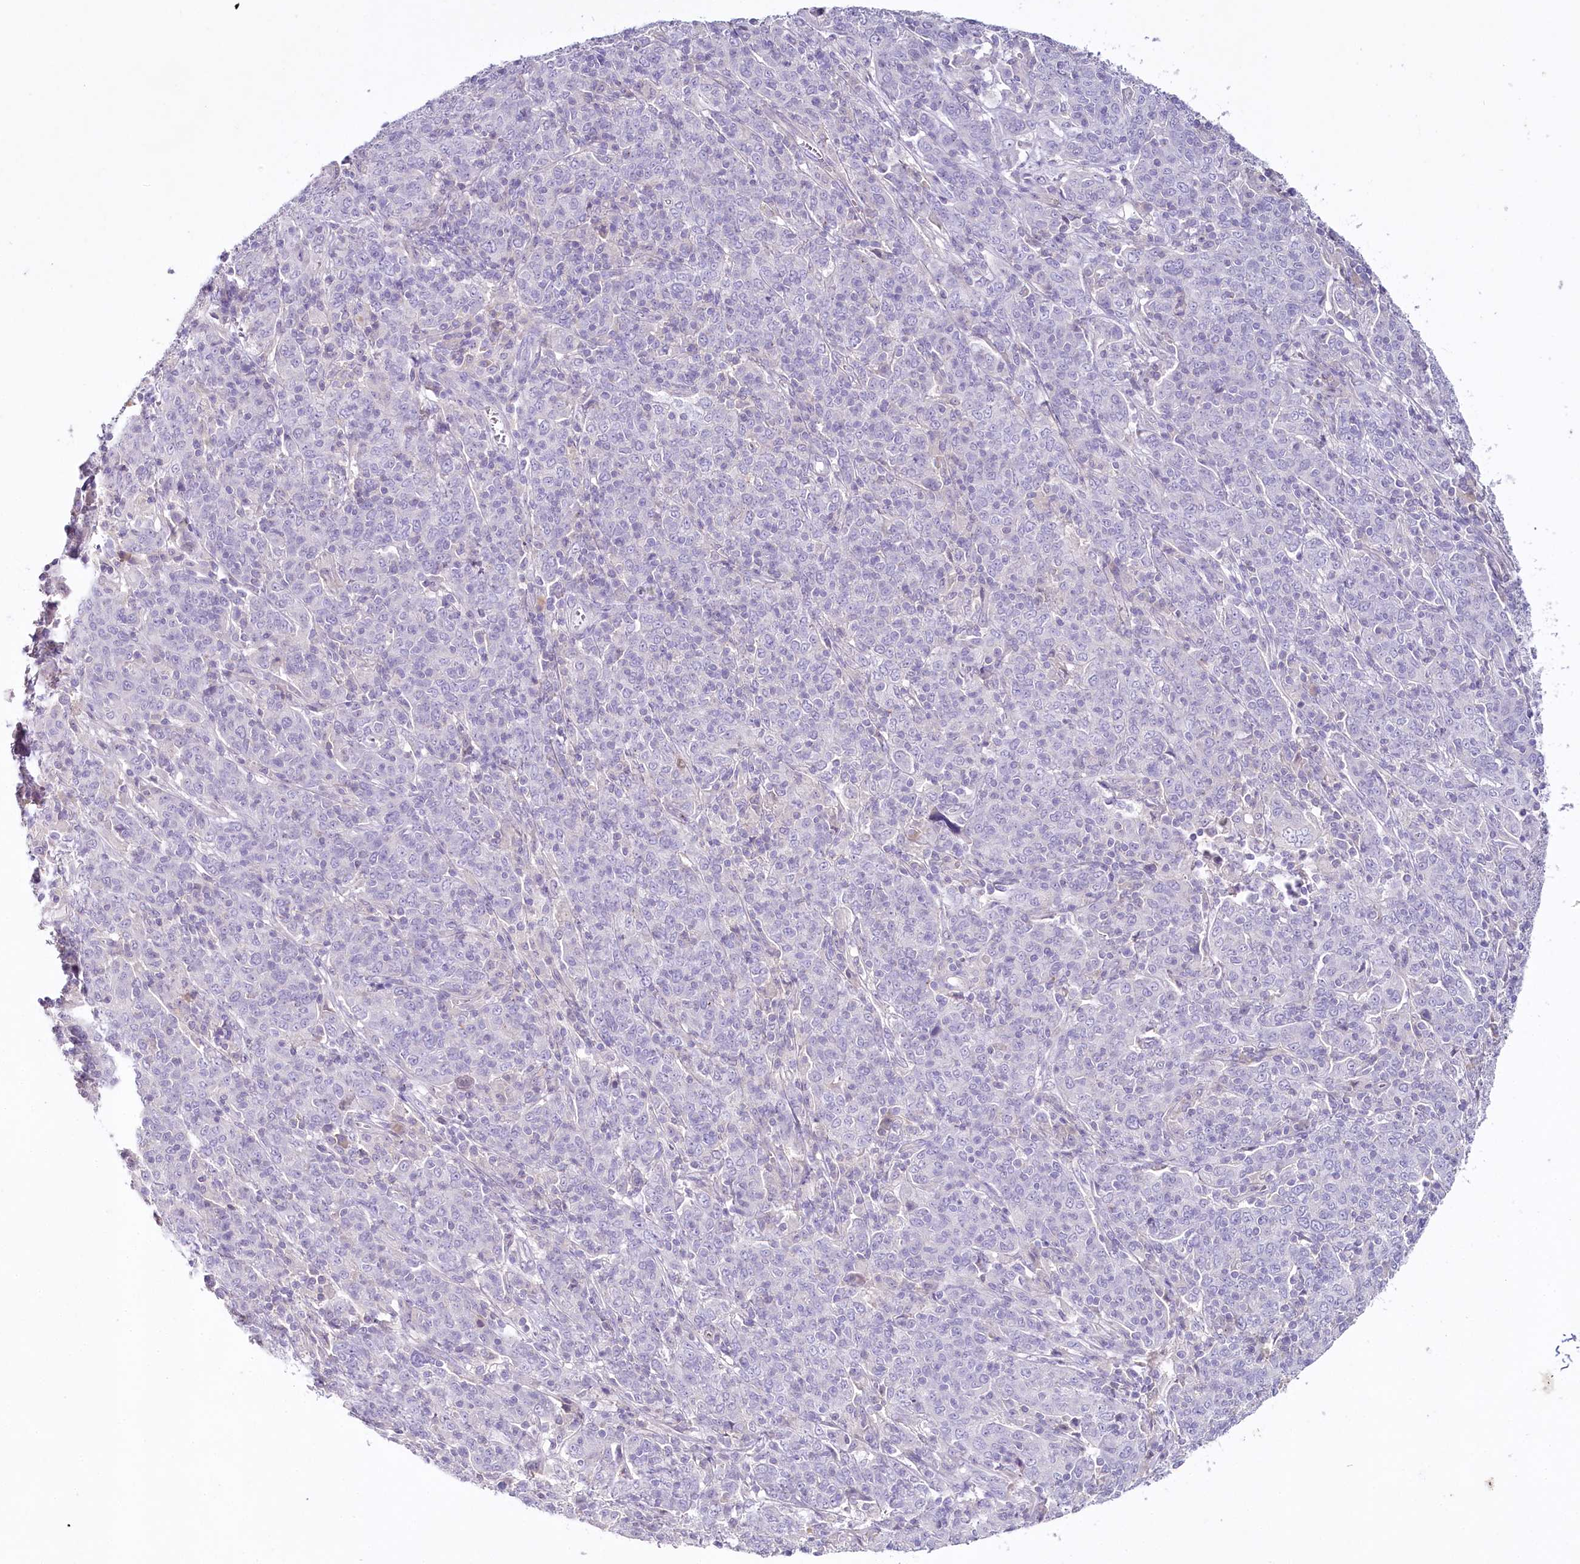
{"staining": {"intensity": "negative", "quantity": "none", "location": "none"}, "tissue": "cervical cancer", "cell_type": "Tumor cells", "image_type": "cancer", "snomed": [{"axis": "morphology", "description": "Squamous cell carcinoma, NOS"}, {"axis": "topography", "description": "Cervix"}], "caption": "A photomicrograph of cervical squamous cell carcinoma stained for a protein displays no brown staining in tumor cells. (Immunohistochemistry (ihc), brightfield microscopy, high magnification).", "gene": "HPD", "patient": {"sex": "female", "age": 67}}